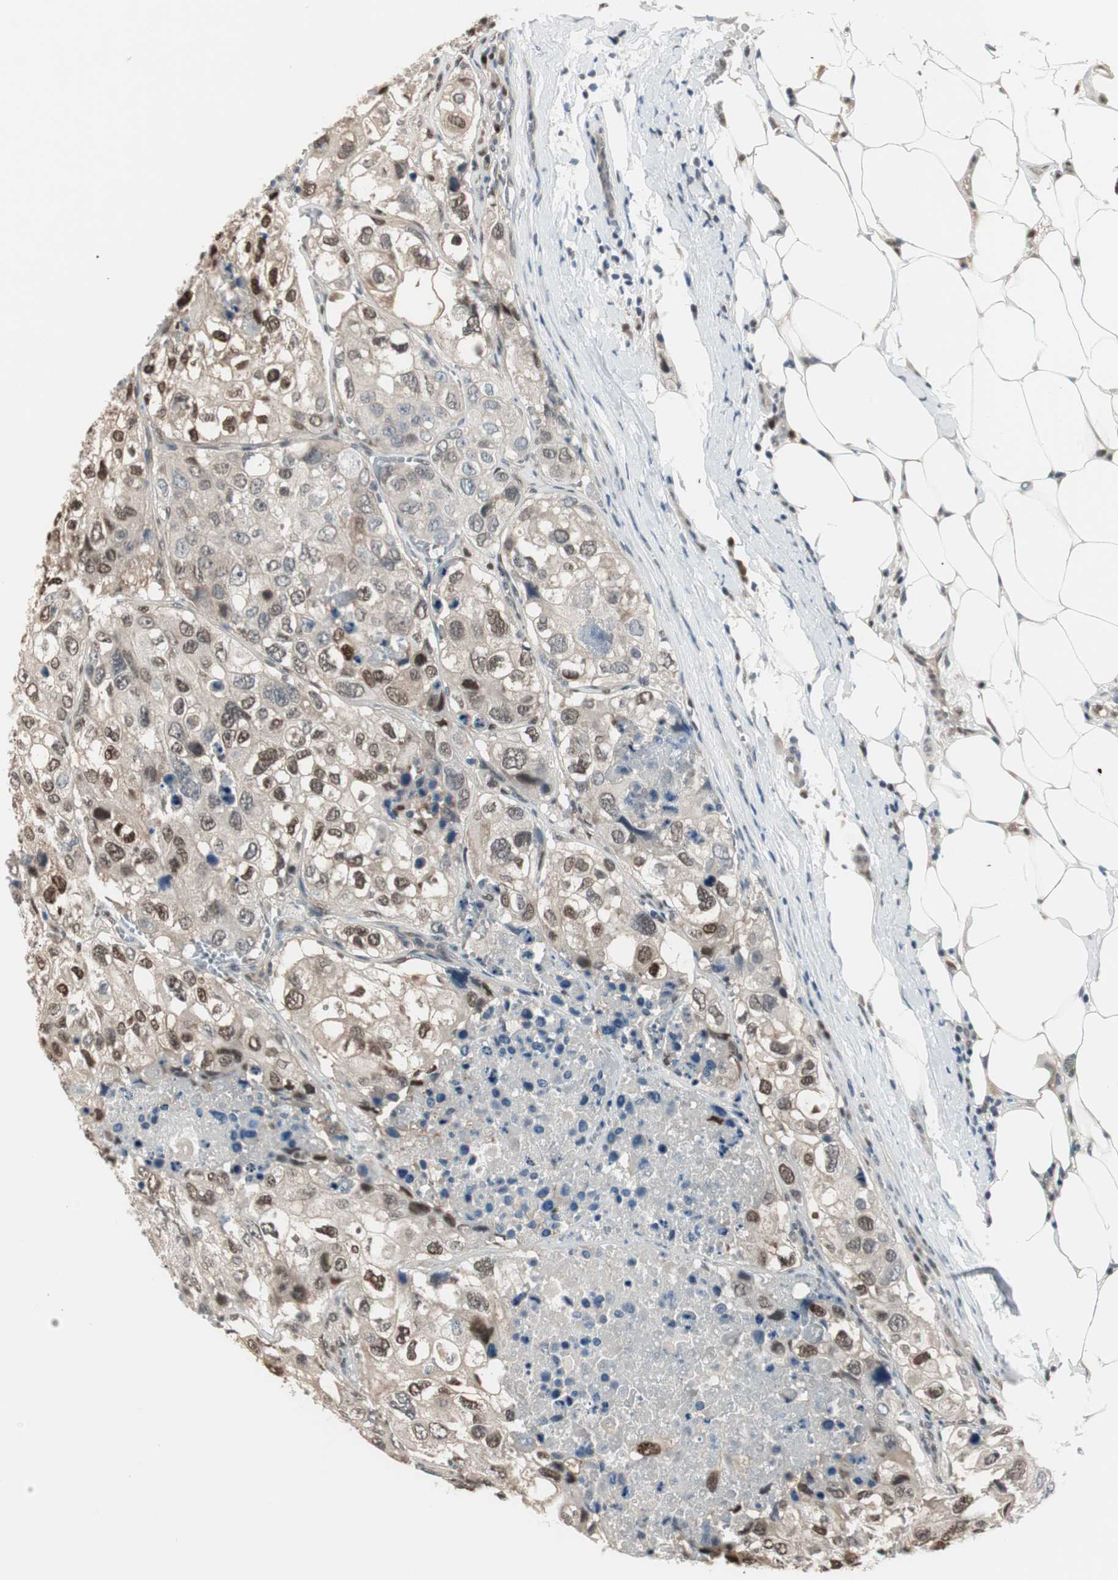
{"staining": {"intensity": "moderate", "quantity": "25%-75%", "location": "nuclear"}, "tissue": "urothelial cancer", "cell_type": "Tumor cells", "image_type": "cancer", "snomed": [{"axis": "morphology", "description": "Urothelial carcinoma, High grade"}, {"axis": "topography", "description": "Lymph node"}, {"axis": "topography", "description": "Urinary bladder"}], "caption": "A micrograph of human urothelial cancer stained for a protein displays moderate nuclear brown staining in tumor cells. (DAB (3,3'-diaminobenzidine) = brown stain, brightfield microscopy at high magnification).", "gene": "LONP2", "patient": {"sex": "male", "age": 51}}